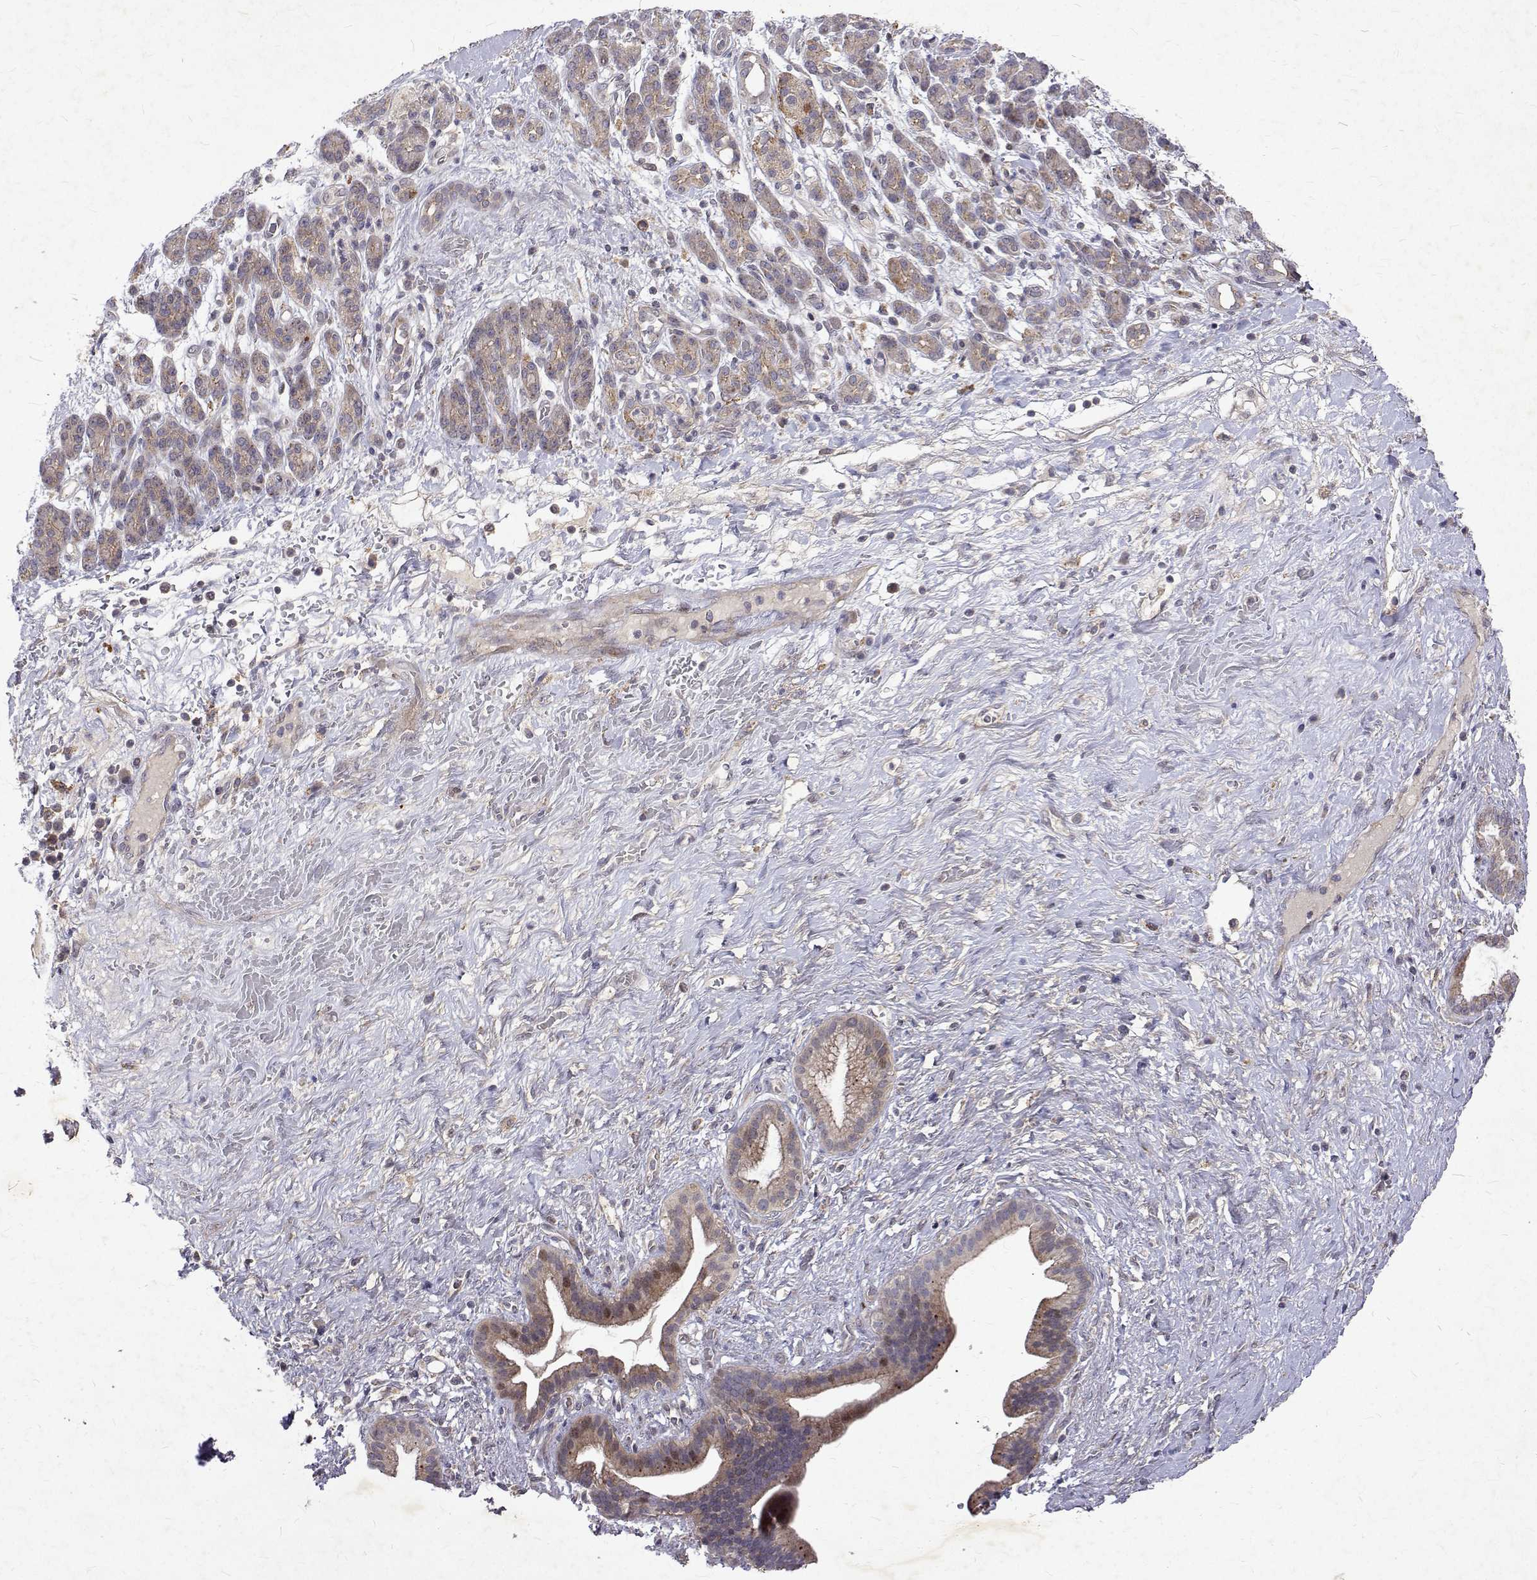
{"staining": {"intensity": "weak", "quantity": ">75%", "location": "cytoplasmic/membranous"}, "tissue": "pancreatic cancer", "cell_type": "Tumor cells", "image_type": "cancer", "snomed": [{"axis": "morphology", "description": "Adenocarcinoma, NOS"}, {"axis": "topography", "description": "Pancreas"}], "caption": "A brown stain highlights weak cytoplasmic/membranous positivity of a protein in human pancreatic cancer tumor cells.", "gene": "ALKBH8", "patient": {"sex": "male", "age": 44}}